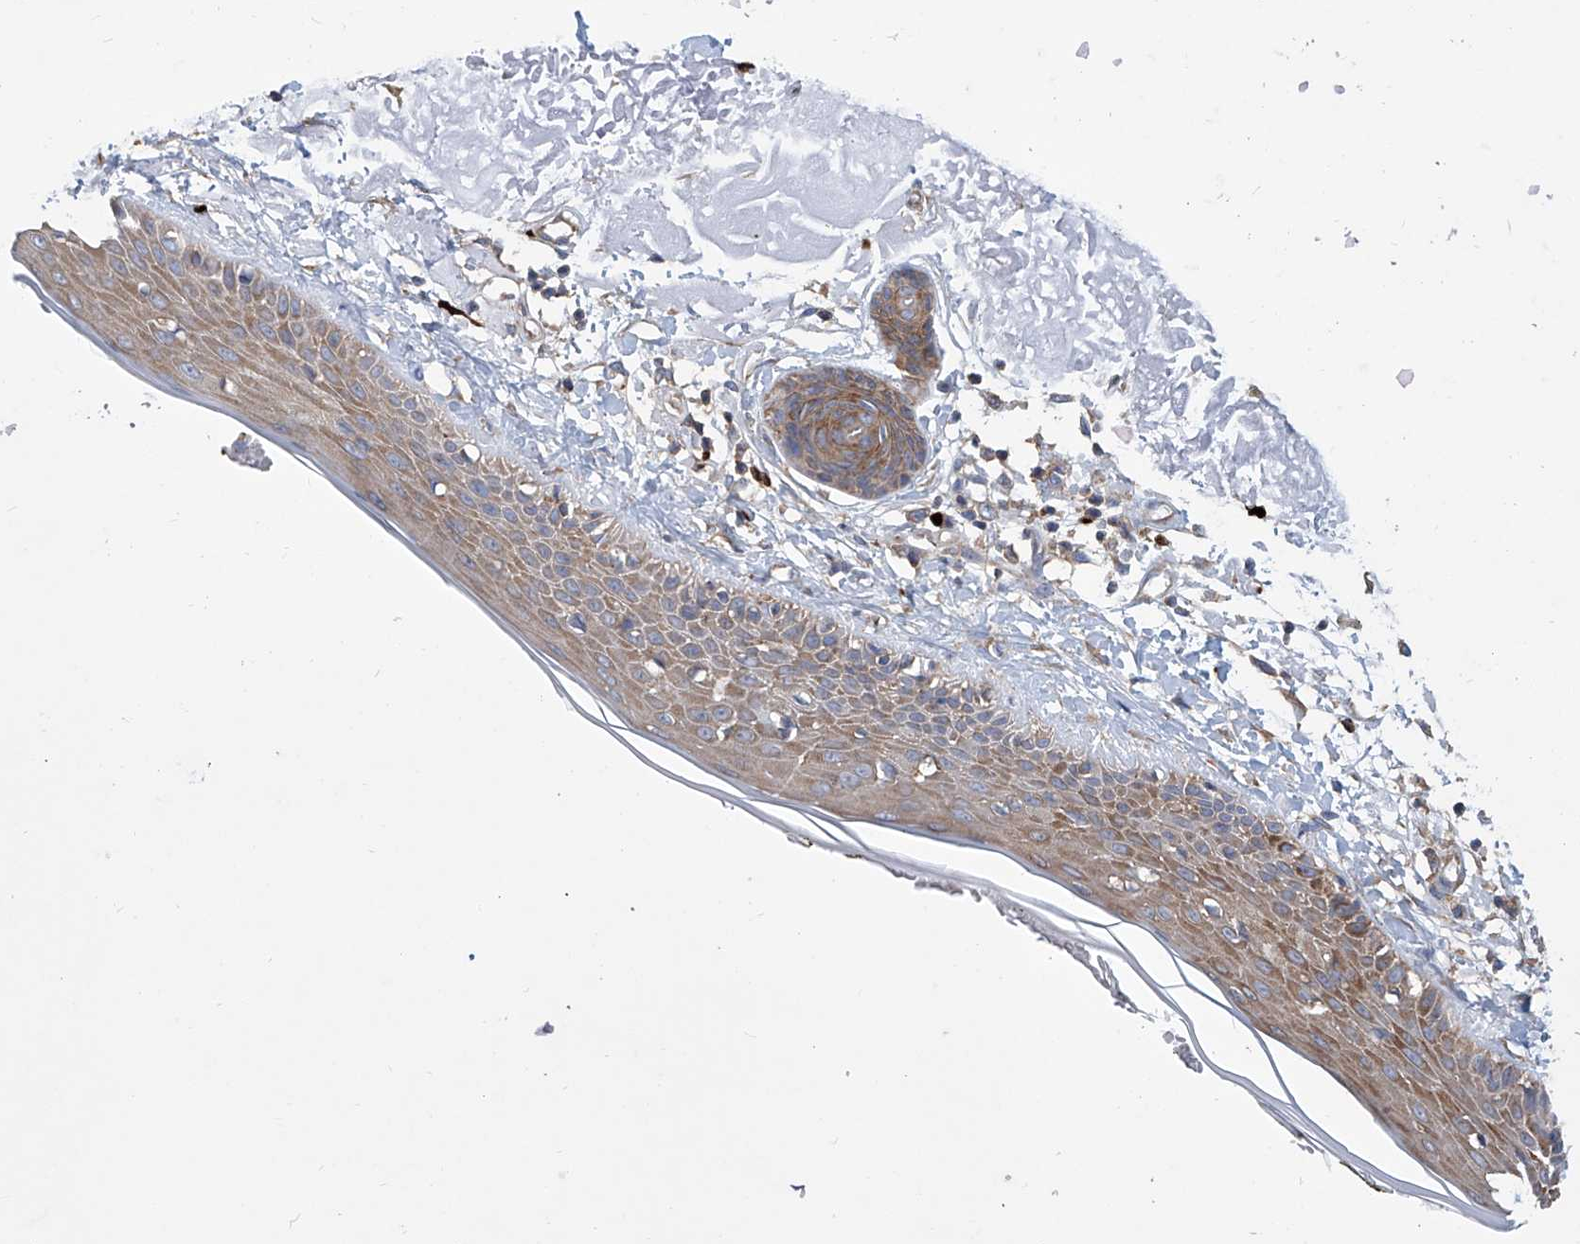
{"staining": {"intensity": "negative", "quantity": "none", "location": "none"}, "tissue": "skin", "cell_type": "Fibroblasts", "image_type": "normal", "snomed": [{"axis": "morphology", "description": "Normal tissue, NOS"}, {"axis": "topography", "description": "Skin"}, {"axis": "topography", "description": "Skeletal muscle"}], "caption": "This is a image of immunohistochemistry (IHC) staining of benign skin, which shows no expression in fibroblasts.", "gene": "SENP2", "patient": {"sex": "male", "age": 83}}